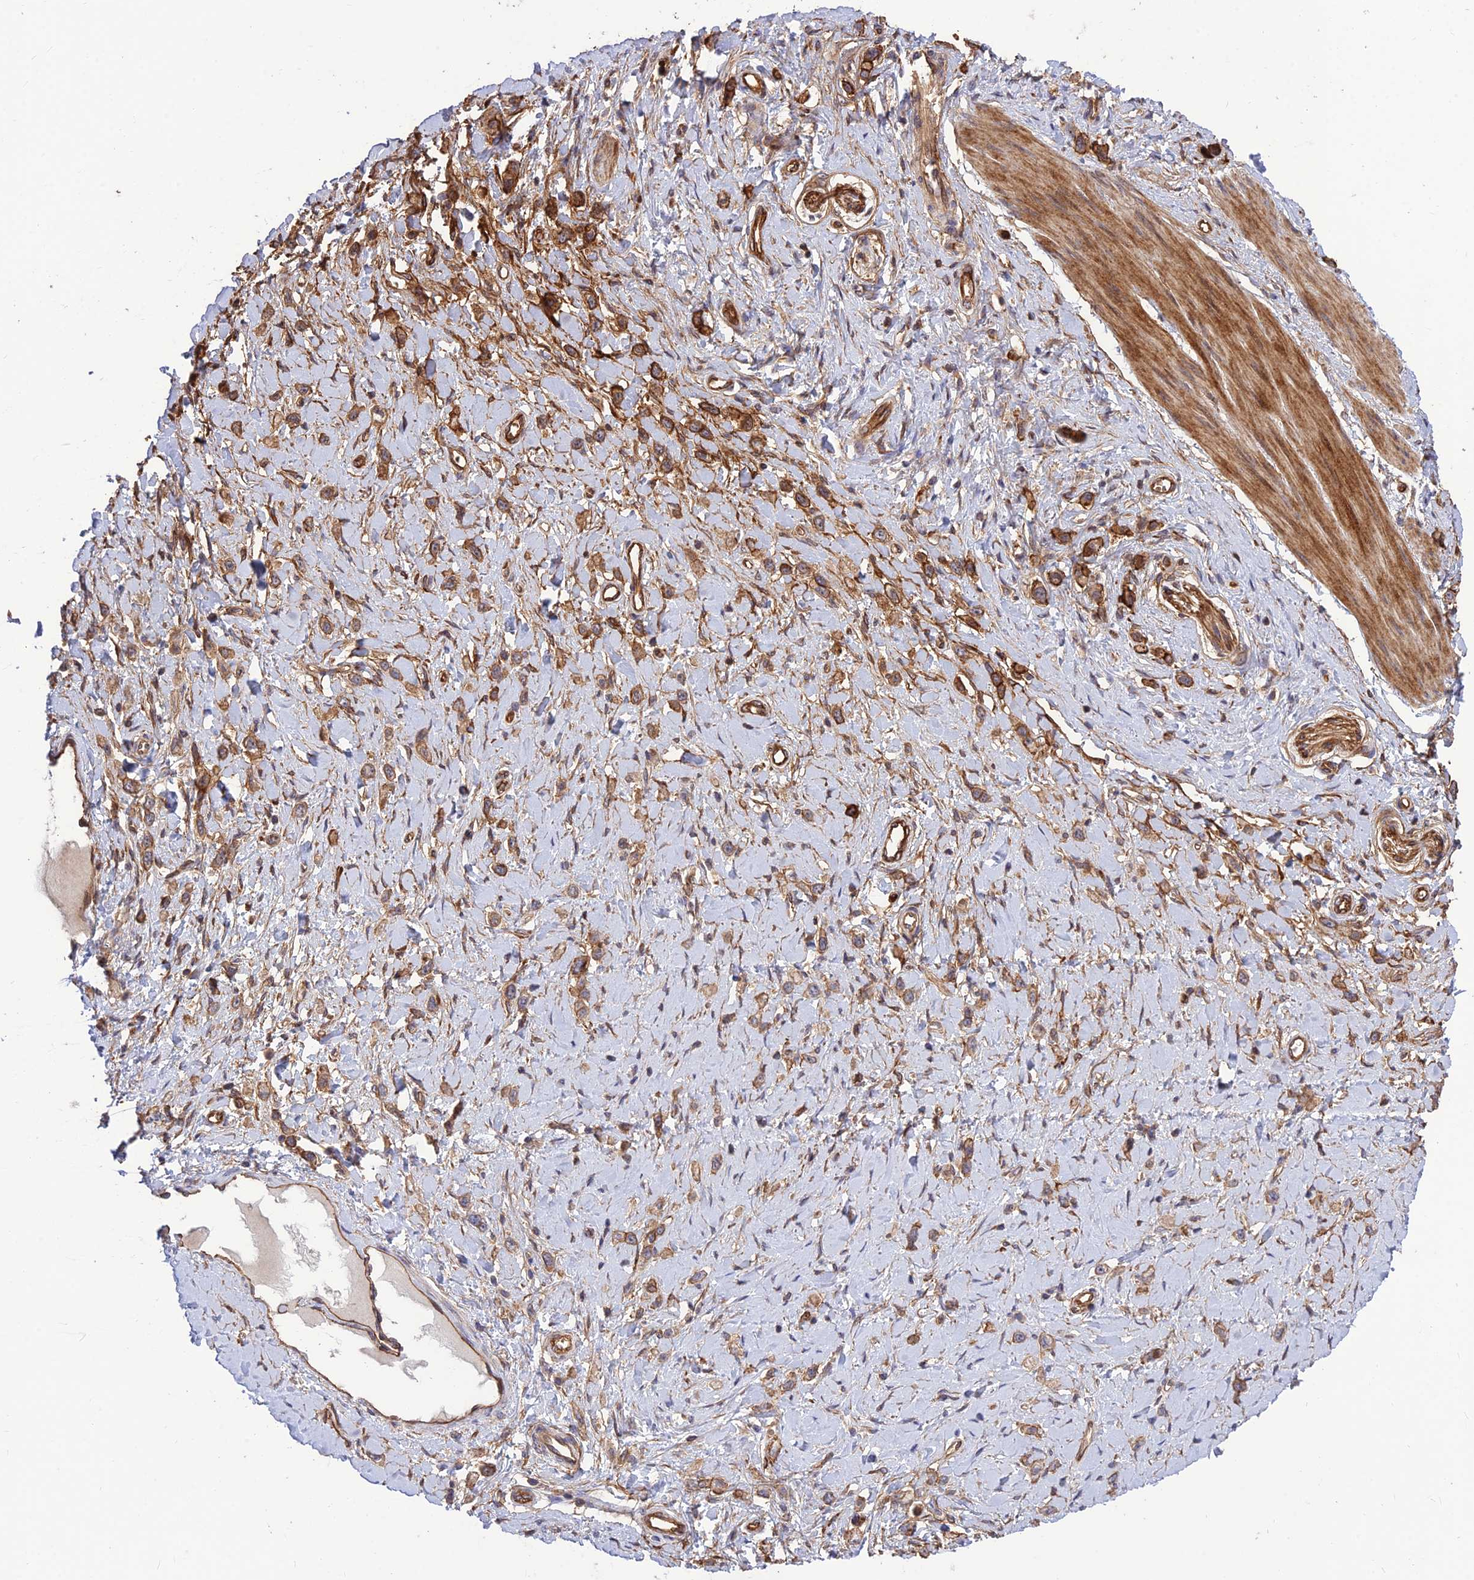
{"staining": {"intensity": "strong", "quantity": ">75%", "location": "cytoplasmic/membranous"}, "tissue": "stomach cancer", "cell_type": "Tumor cells", "image_type": "cancer", "snomed": [{"axis": "morphology", "description": "Adenocarcinoma, NOS"}, {"axis": "topography", "description": "Stomach"}], "caption": "Protein staining demonstrates strong cytoplasmic/membranous expression in about >75% of tumor cells in stomach adenocarcinoma.", "gene": "CRTAP", "patient": {"sex": "female", "age": 65}}